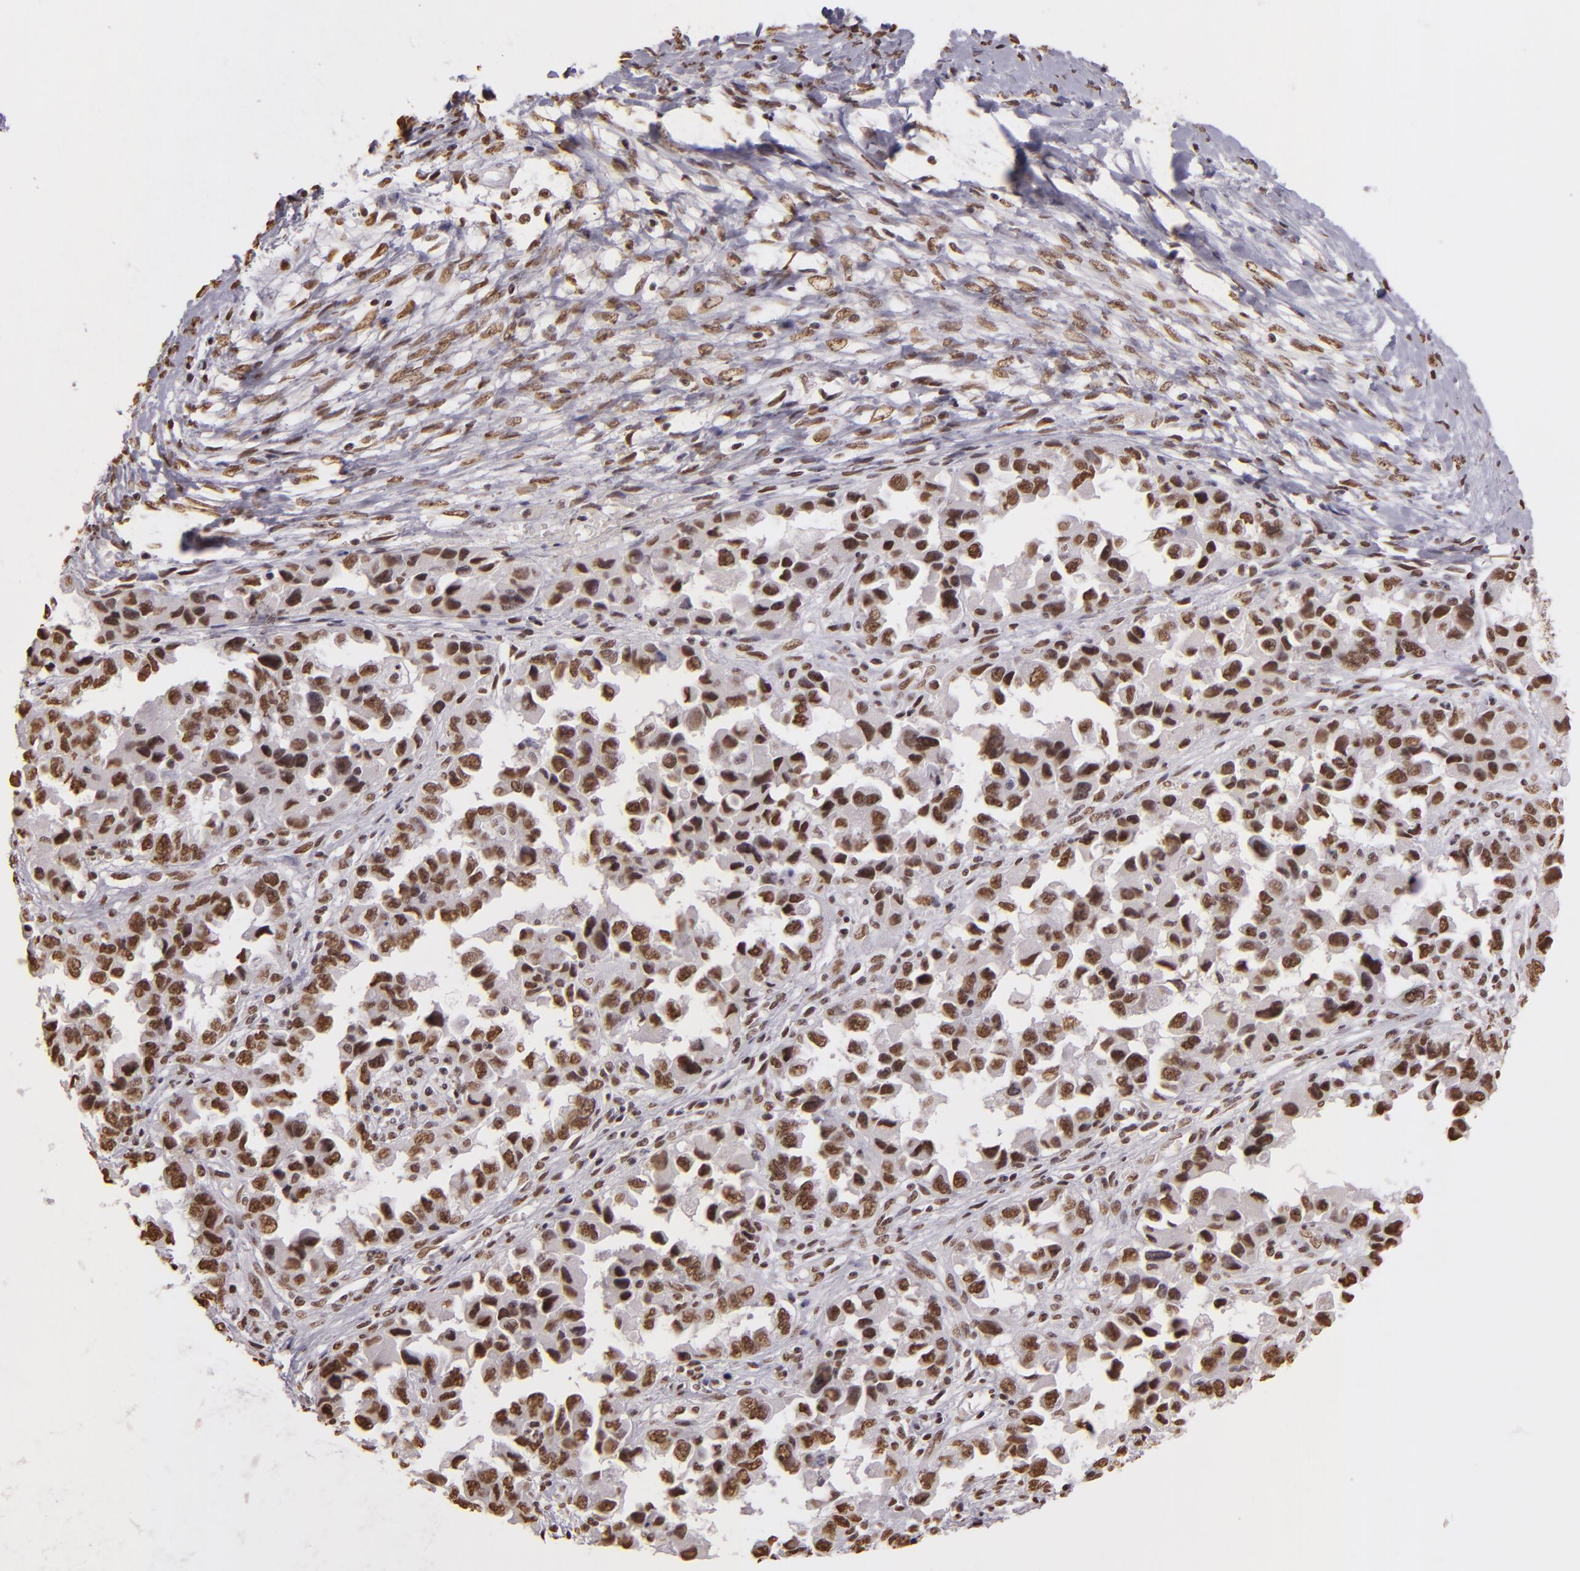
{"staining": {"intensity": "strong", "quantity": ">75%", "location": "nuclear"}, "tissue": "ovarian cancer", "cell_type": "Tumor cells", "image_type": "cancer", "snomed": [{"axis": "morphology", "description": "Cystadenocarcinoma, serous, NOS"}, {"axis": "topography", "description": "Ovary"}], "caption": "A histopathology image showing strong nuclear positivity in approximately >75% of tumor cells in ovarian cancer (serous cystadenocarcinoma), as visualized by brown immunohistochemical staining.", "gene": "PAPOLA", "patient": {"sex": "female", "age": 84}}